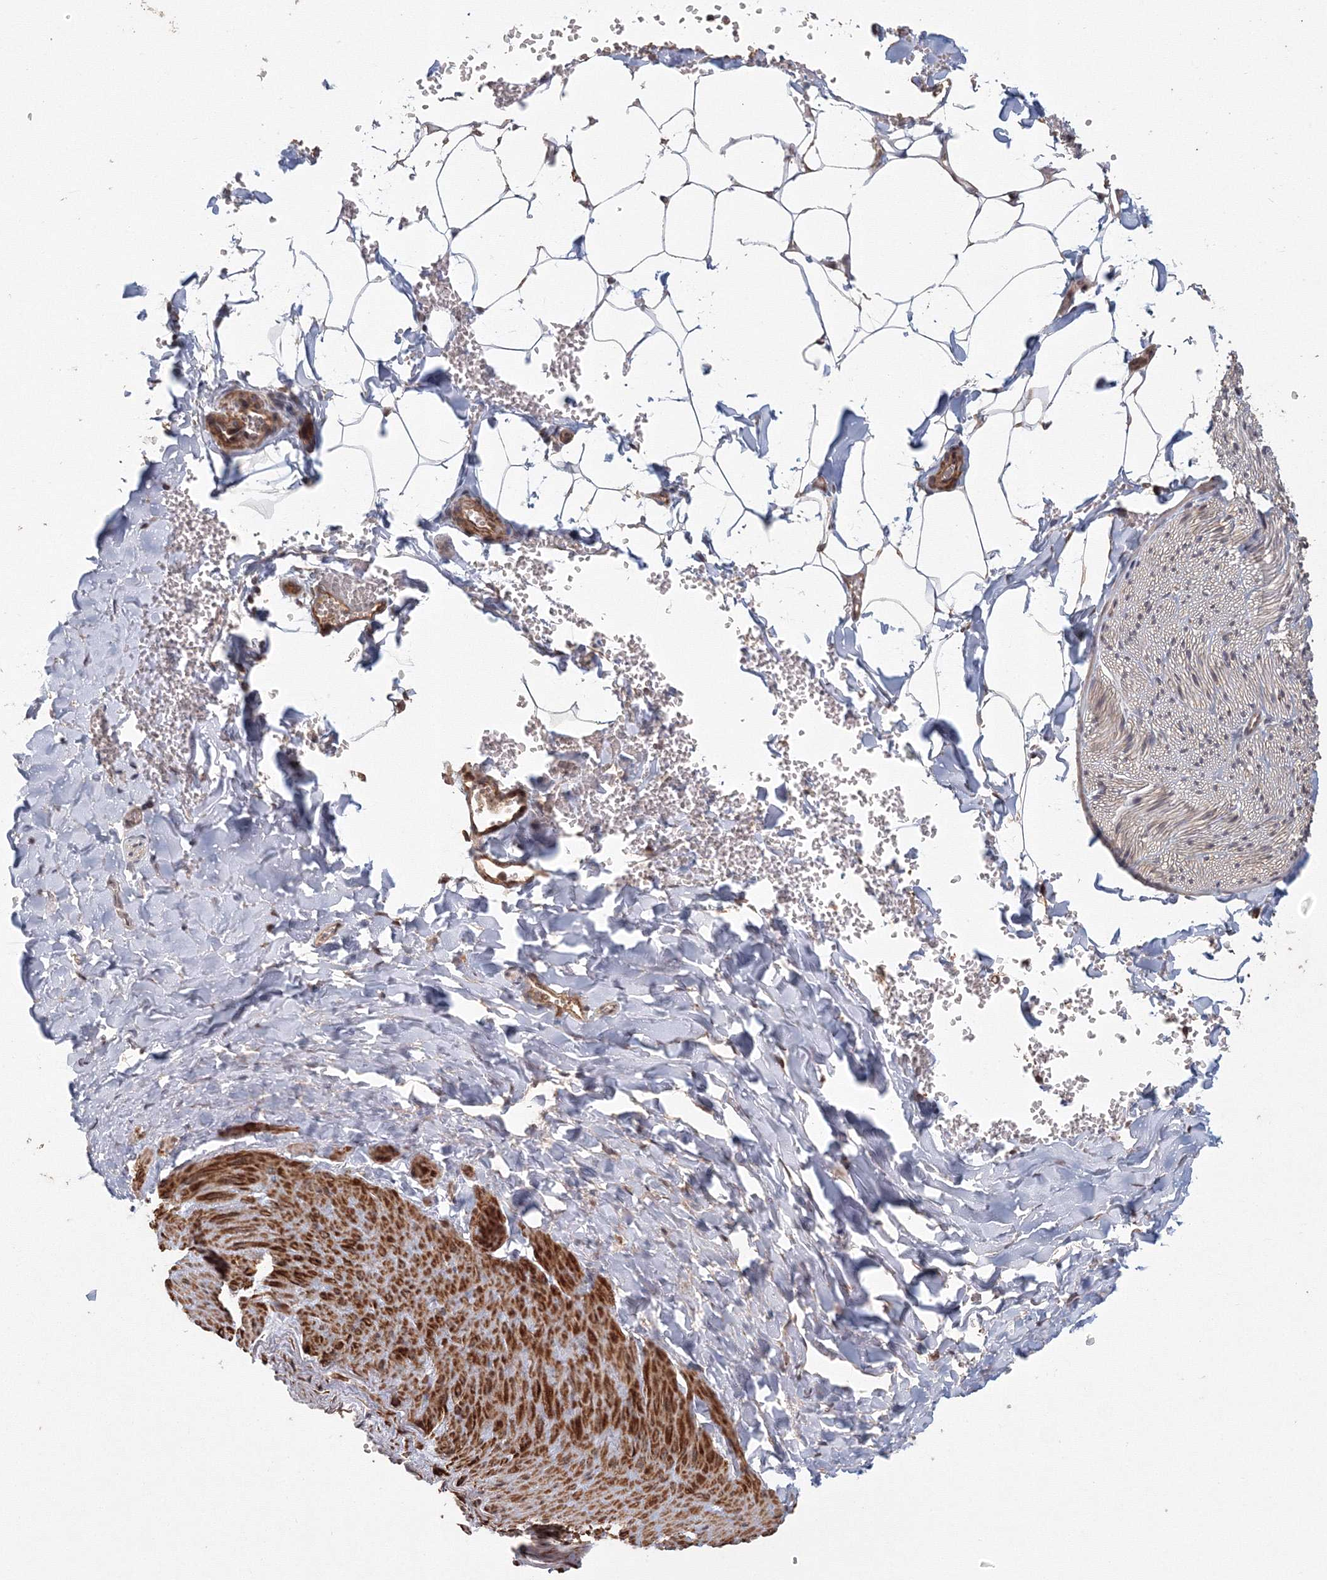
{"staining": {"intensity": "weak", "quantity": ">75%", "location": "cytoplasmic/membranous"}, "tissue": "adipose tissue", "cell_type": "Adipocytes", "image_type": "normal", "snomed": [{"axis": "morphology", "description": "Normal tissue, NOS"}, {"axis": "topography", "description": "Gallbladder"}, {"axis": "topography", "description": "Peripheral nerve tissue"}], "caption": "Protein expression analysis of unremarkable adipose tissue shows weak cytoplasmic/membranous staining in approximately >75% of adipocytes.", "gene": "TACC2", "patient": {"sex": "male", "age": 38}}